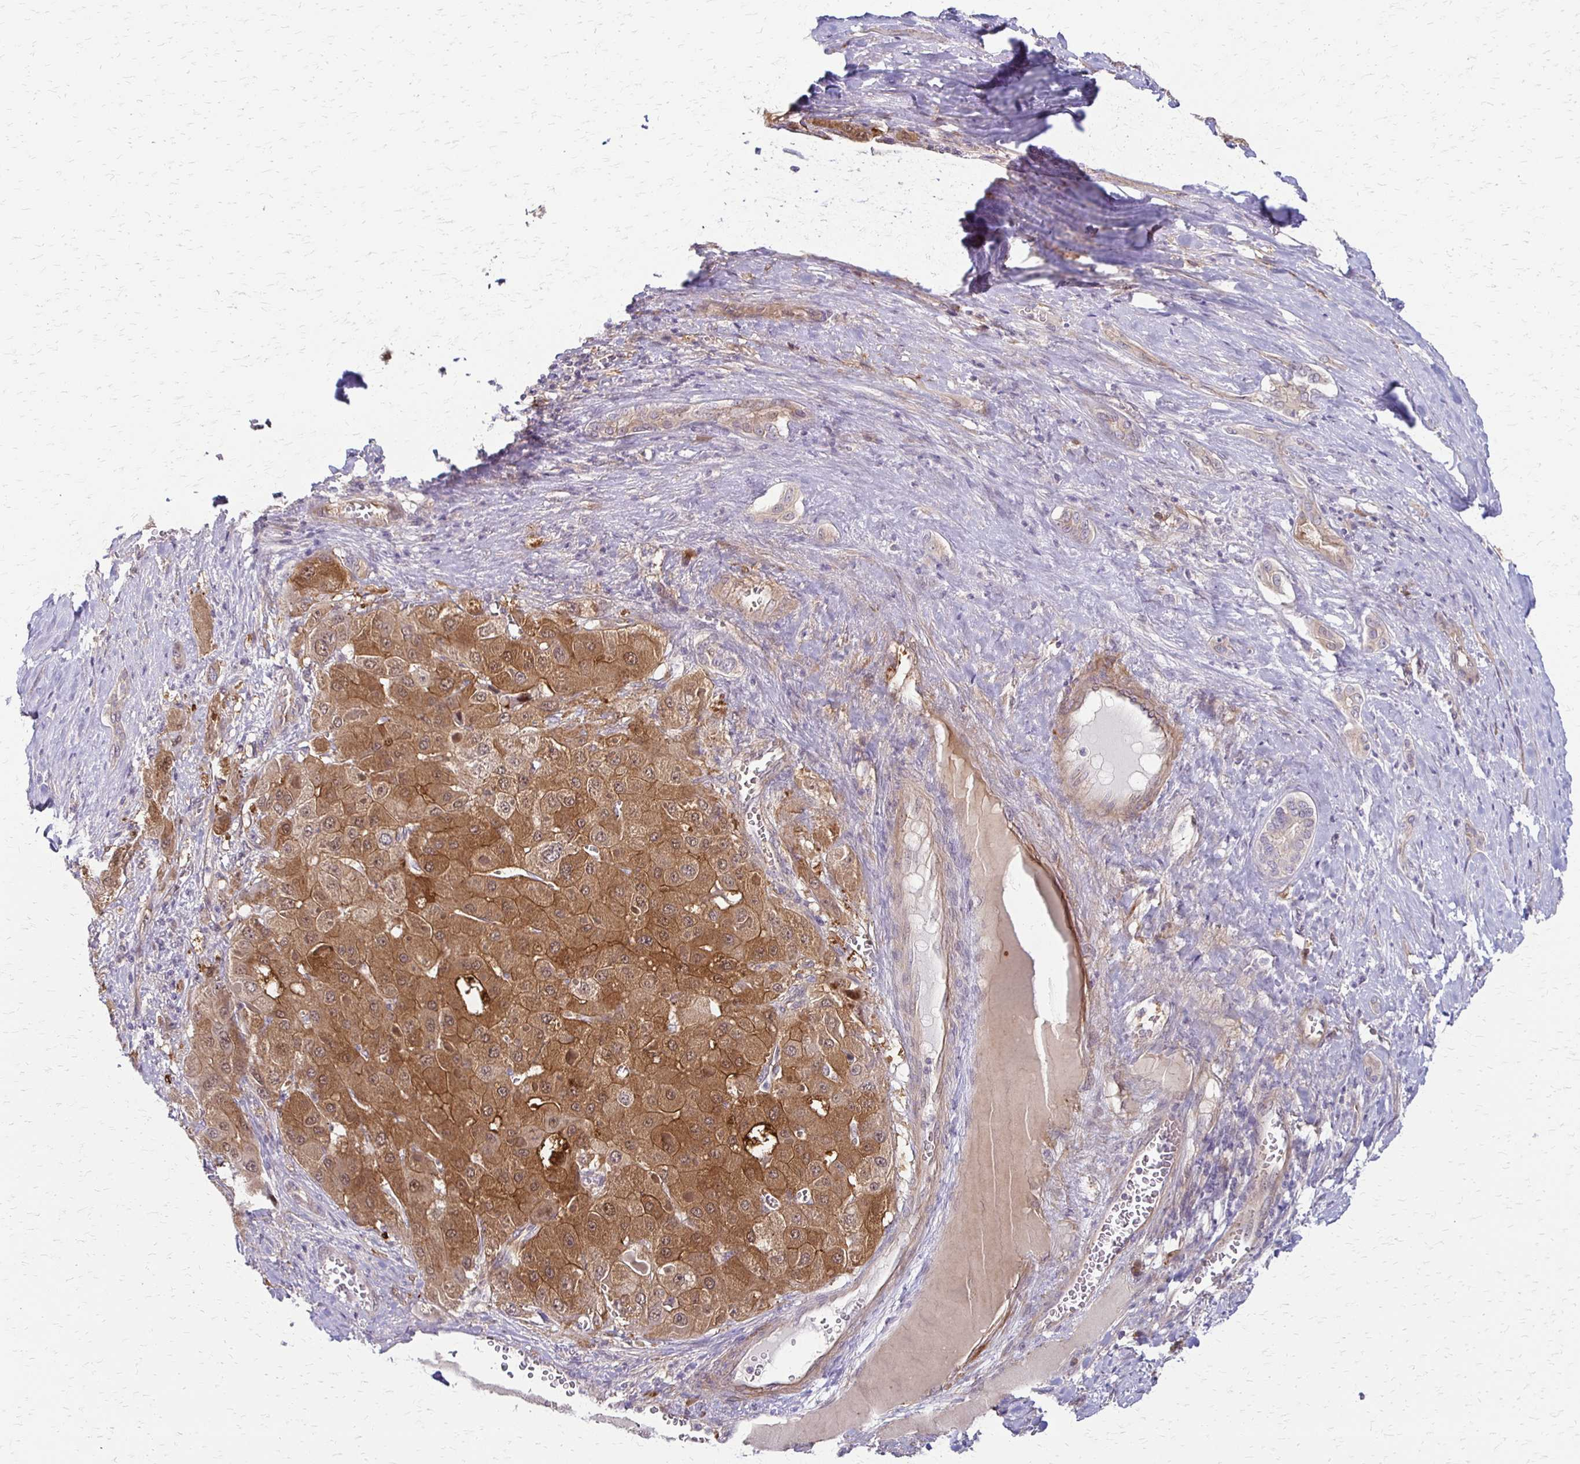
{"staining": {"intensity": "moderate", "quantity": ">75%", "location": "cytoplasmic/membranous,nuclear"}, "tissue": "liver cancer", "cell_type": "Tumor cells", "image_type": "cancer", "snomed": [{"axis": "morphology", "description": "Carcinoma, Hepatocellular, NOS"}, {"axis": "topography", "description": "Liver"}], "caption": "Hepatocellular carcinoma (liver) stained with a brown dye demonstrates moderate cytoplasmic/membranous and nuclear positive expression in about >75% of tumor cells.", "gene": "CFL2", "patient": {"sex": "female", "age": 73}}